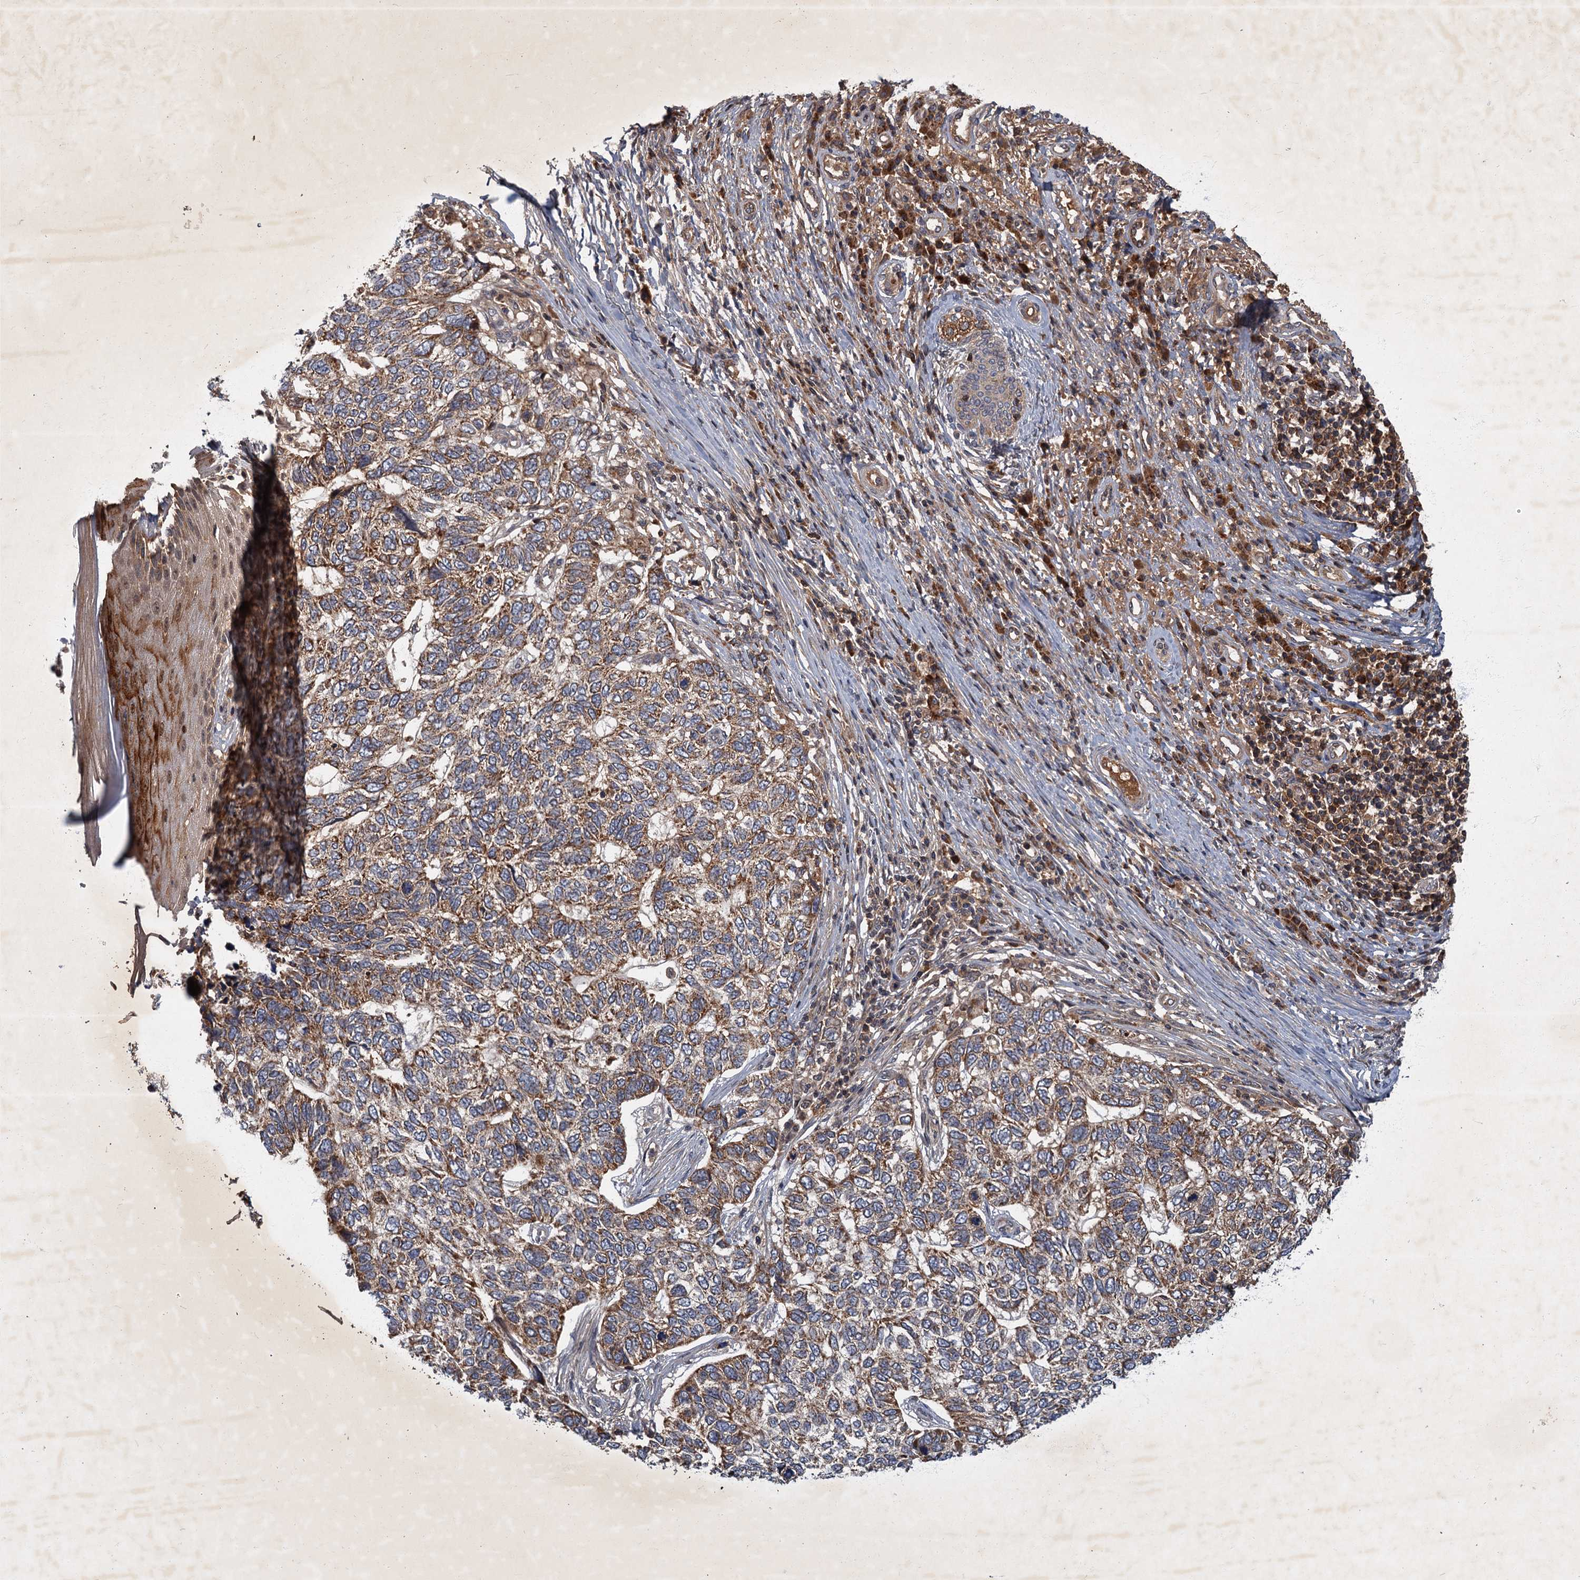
{"staining": {"intensity": "moderate", "quantity": ">75%", "location": "cytoplasmic/membranous"}, "tissue": "skin cancer", "cell_type": "Tumor cells", "image_type": "cancer", "snomed": [{"axis": "morphology", "description": "Basal cell carcinoma"}, {"axis": "topography", "description": "Skin"}], "caption": "This micrograph shows immunohistochemistry staining of basal cell carcinoma (skin), with medium moderate cytoplasmic/membranous positivity in approximately >75% of tumor cells.", "gene": "SLC11A2", "patient": {"sex": "female", "age": 65}}